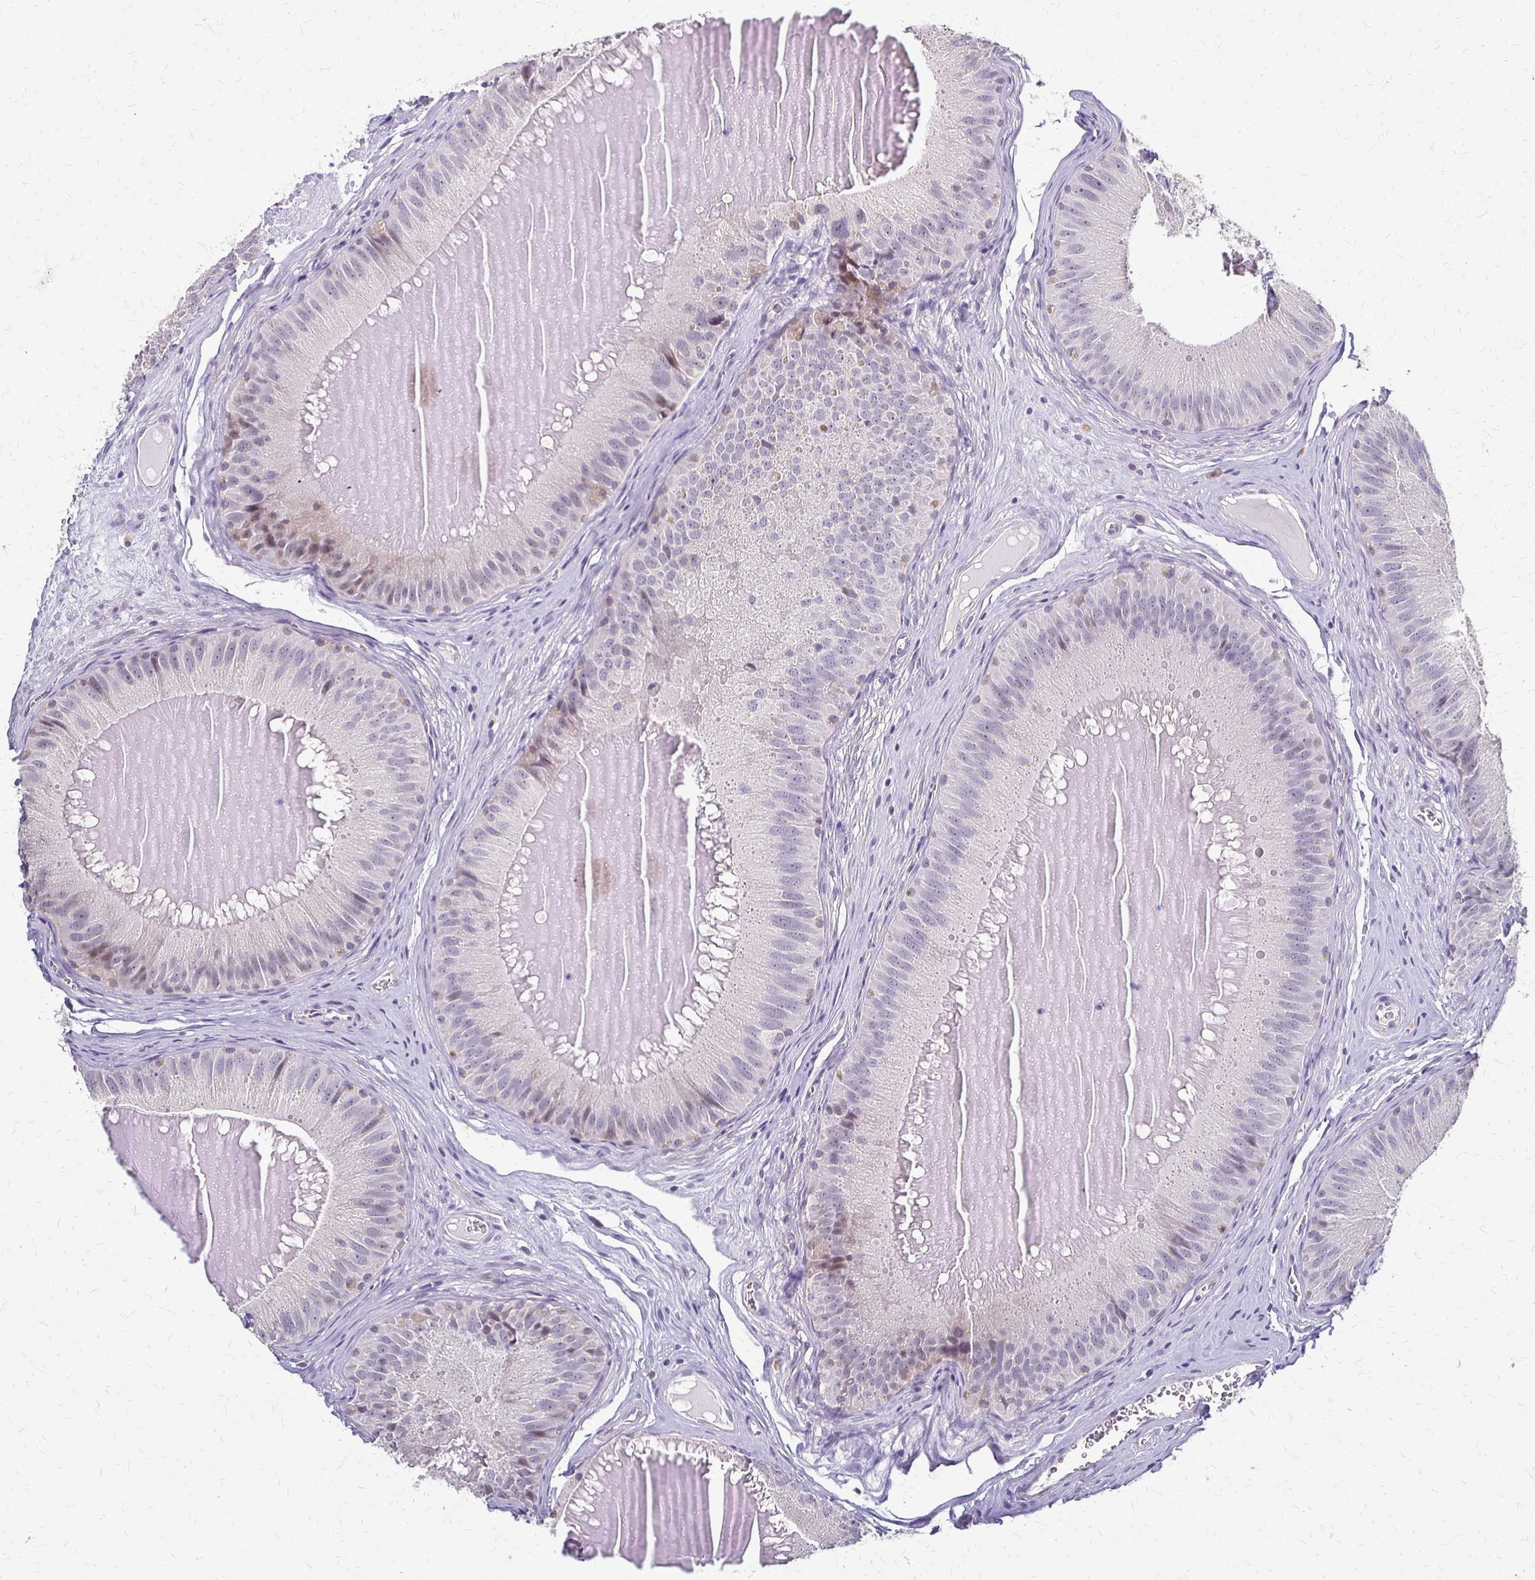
{"staining": {"intensity": "moderate", "quantity": "<25%", "location": "cytoplasmic/membranous"}, "tissue": "epididymis", "cell_type": "Glandular cells", "image_type": "normal", "snomed": [{"axis": "morphology", "description": "Normal tissue, NOS"}, {"axis": "topography", "description": "Epididymis, spermatic cord, NOS"}], "caption": "An immunohistochemistry micrograph of normal tissue is shown. Protein staining in brown shows moderate cytoplasmic/membranous positivity in epididymis within glandular cells.", "gene": "SLC9A9", "patient": {"sex": "male", "age": 39}}